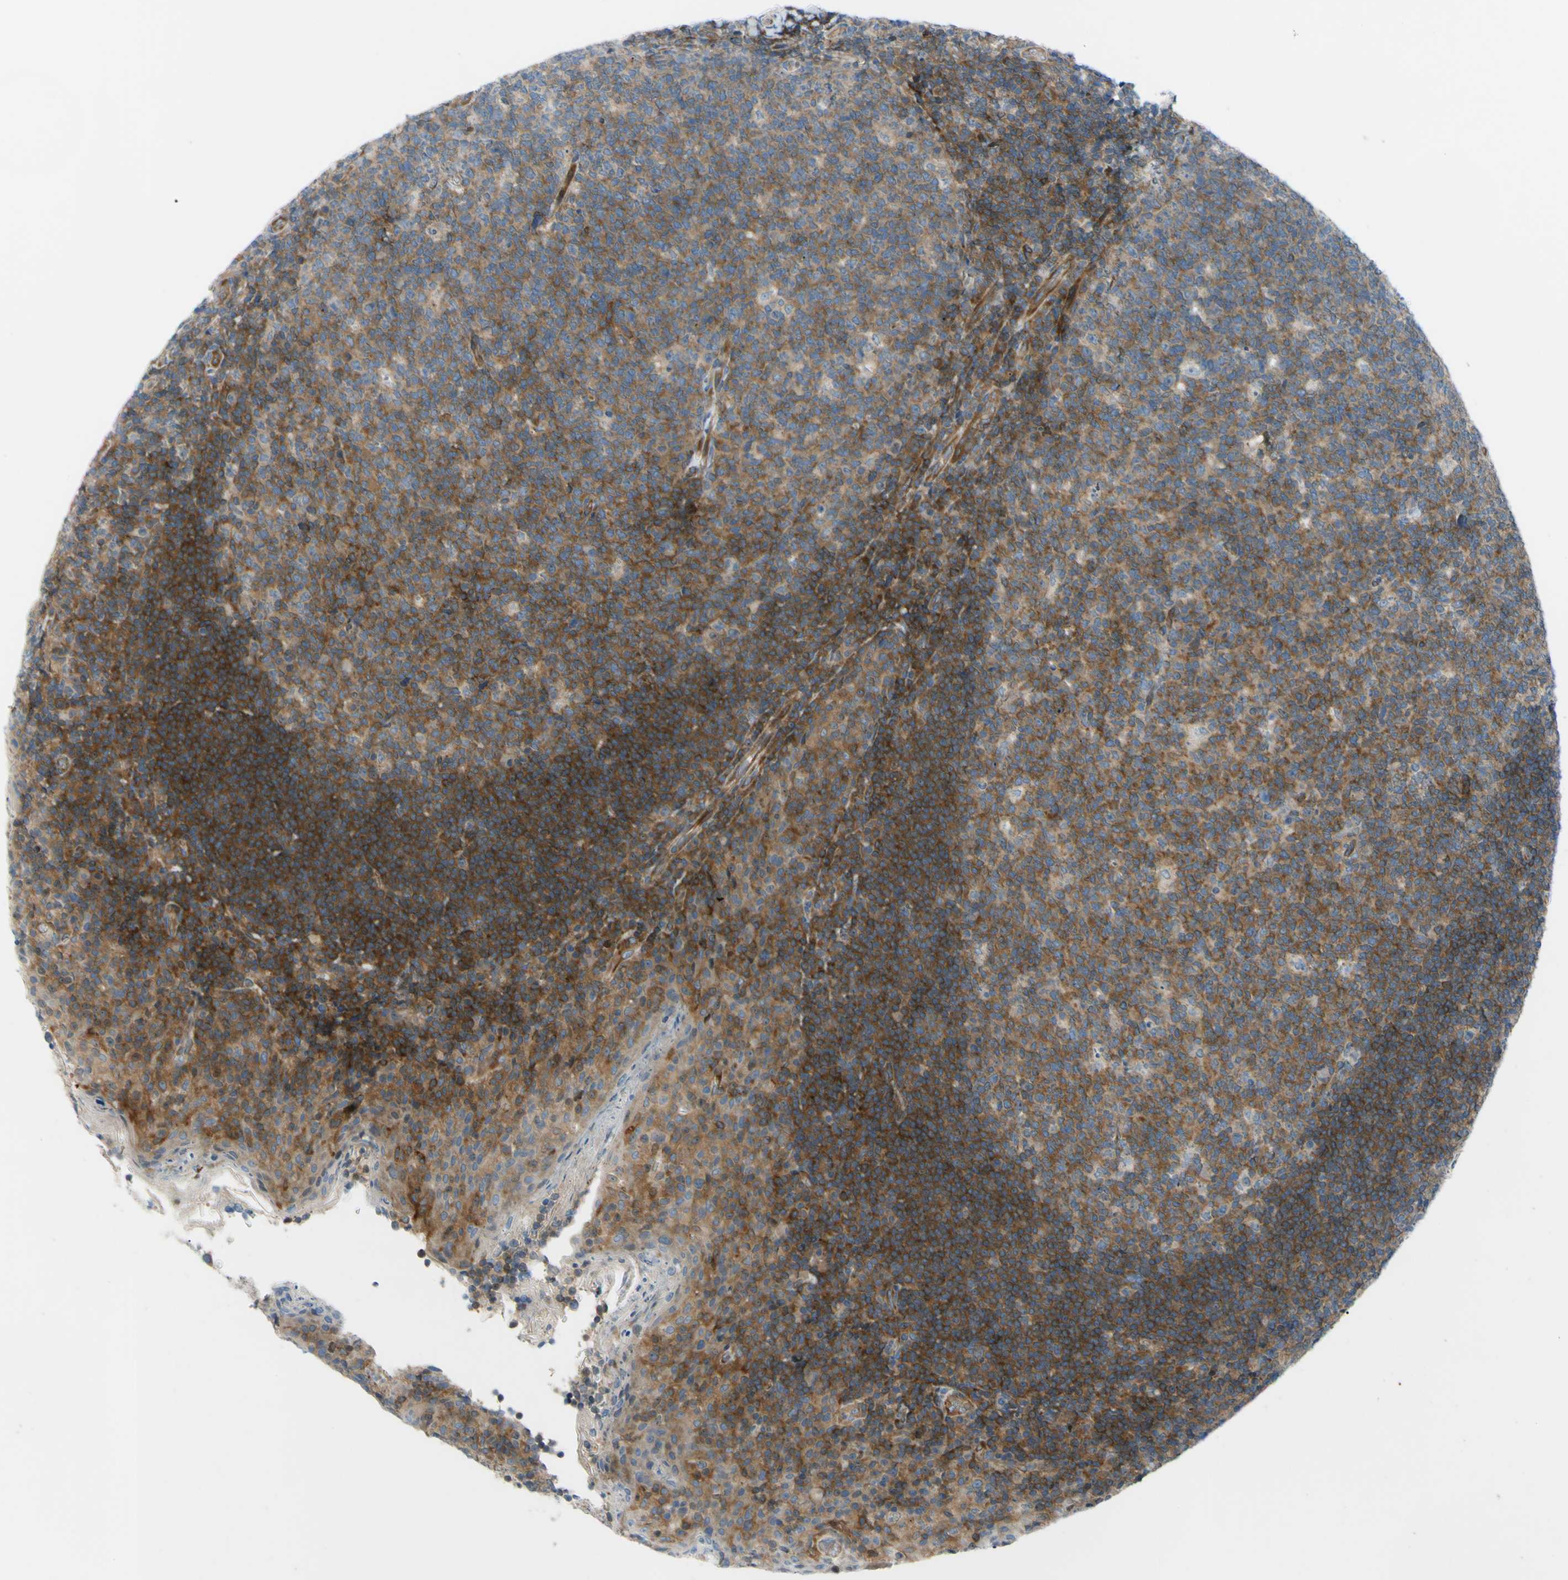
{"staining": {"intensity": "moderate", "quantity": ">75%", "location": "cytoplasmic/membranous"}, "tissue": "tonsil", "cell_type": "Germinal center cells", "image_type": "normal", "snomed": [{"axis": "morphology", "description": "Normal tissue, NOS"}, {"axis": "topography", "description": "Tonsil"}], "caption": "High-magnification brightfield microscopy of unremarkable tonsil stained with DAB (brown) and counterstained with hematoxylin (blue). germinal center cells exhibit moderate cytoplasmic/membranous positivity is present in approximately>75% of cells. (DAB = brown stain, brightfield microscopy at high magnification).", "gene": "PAK2", "patient": {"sex": "male", "age": 17}}